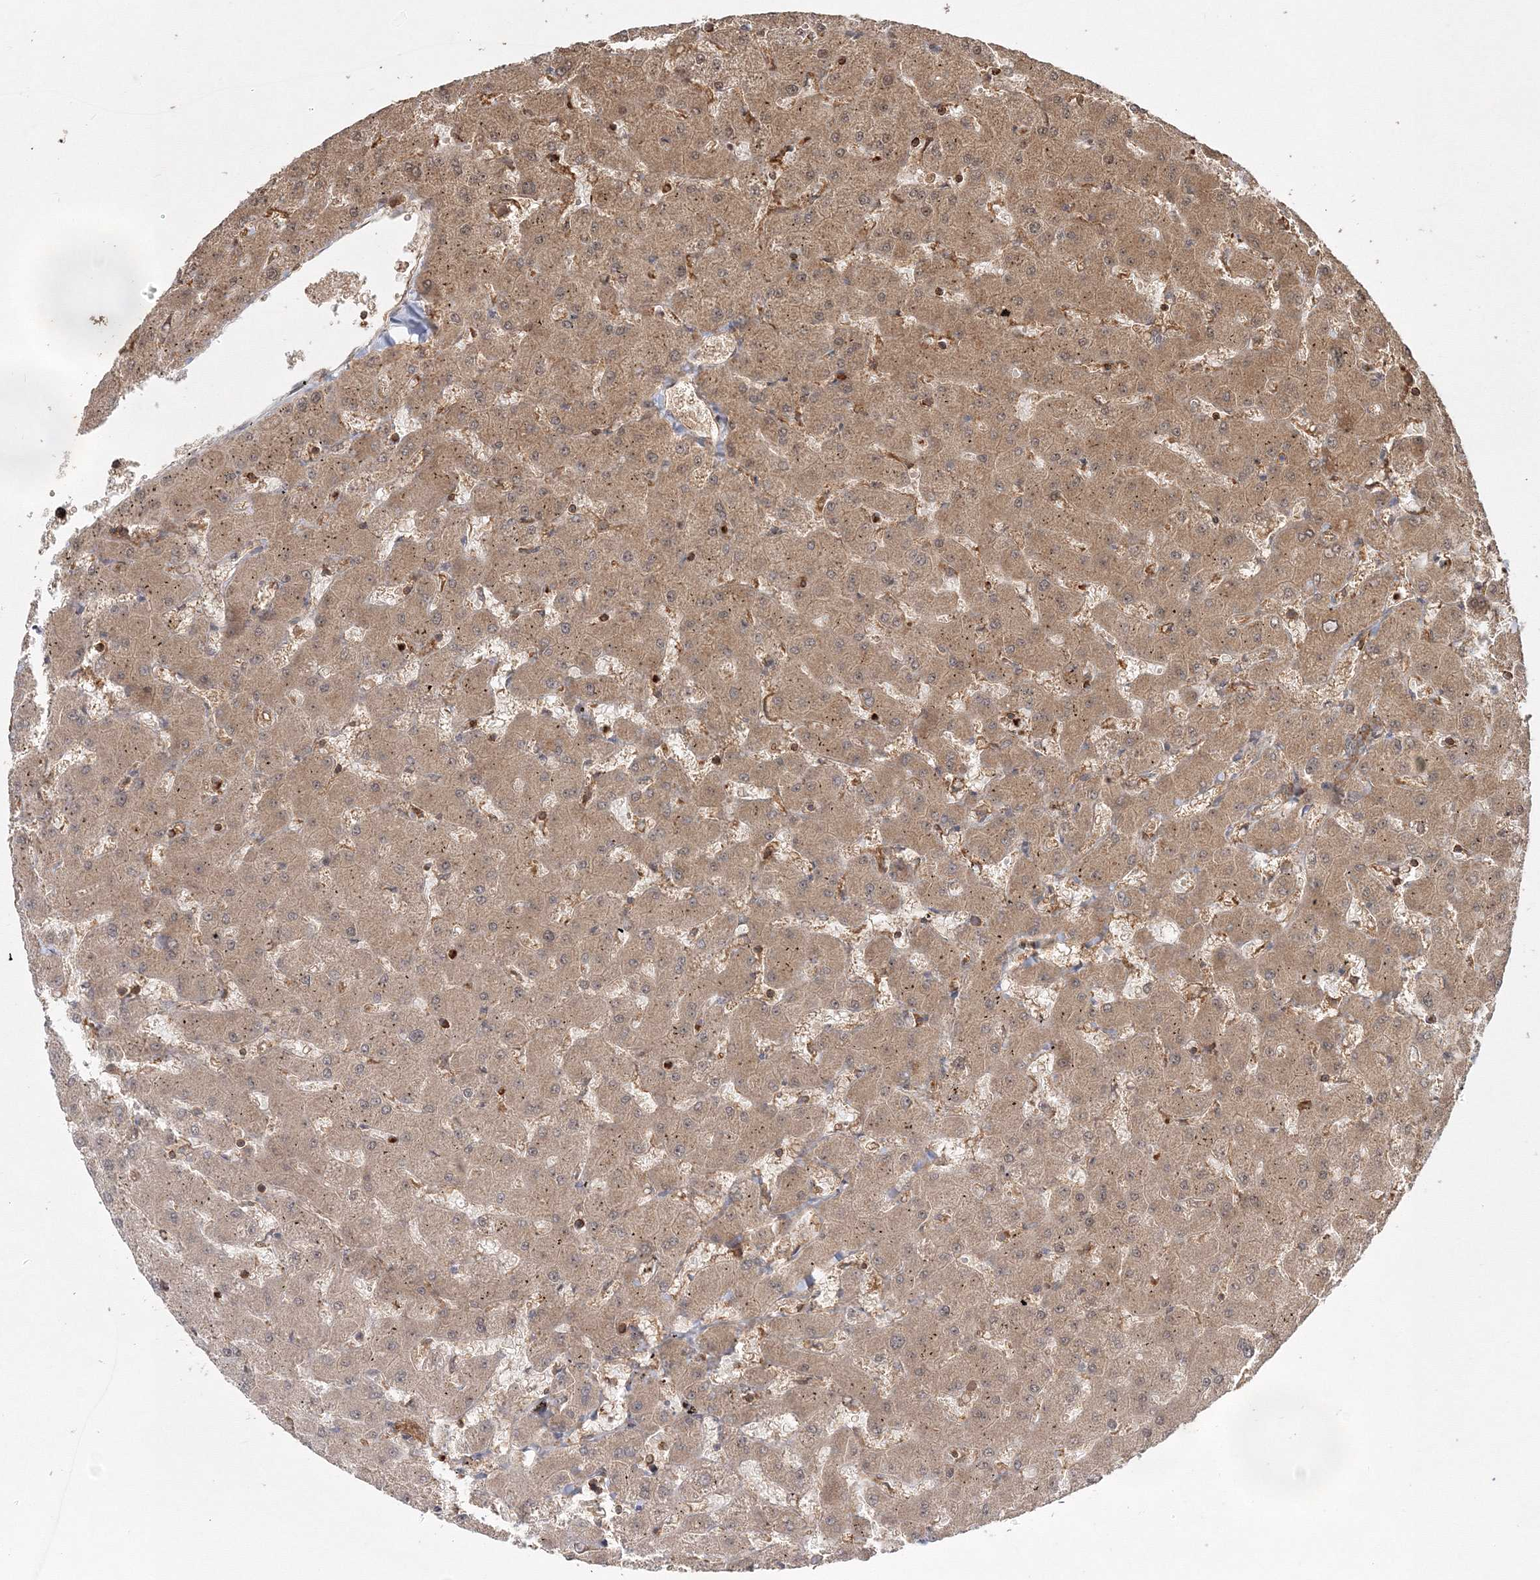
{"staining": {"intensity": "moderate", "quantity": ">75%", "location": "cytoplasmic/membranous"}, "tissue": "liver", "cell_type": "Cholangiocytes", "image_type": "normal", "snomed": [{"axis": "morphology", "description": "Normal tissue, NOS"}, {"axis": "topography", "description": "Liver"}], "caption": "Immunohistochemical staining of normal human liver displays >75% levels of moderate cytoplasmic/membranous protein staining in approximately >75% of cholangiocytes. (DAB (3,3'-diaminobenzidine) IHC, brown staining for protein, blue staining for nuclei).", "gene": "WDR37", "patient": {"sex": "female", "age": 63}}